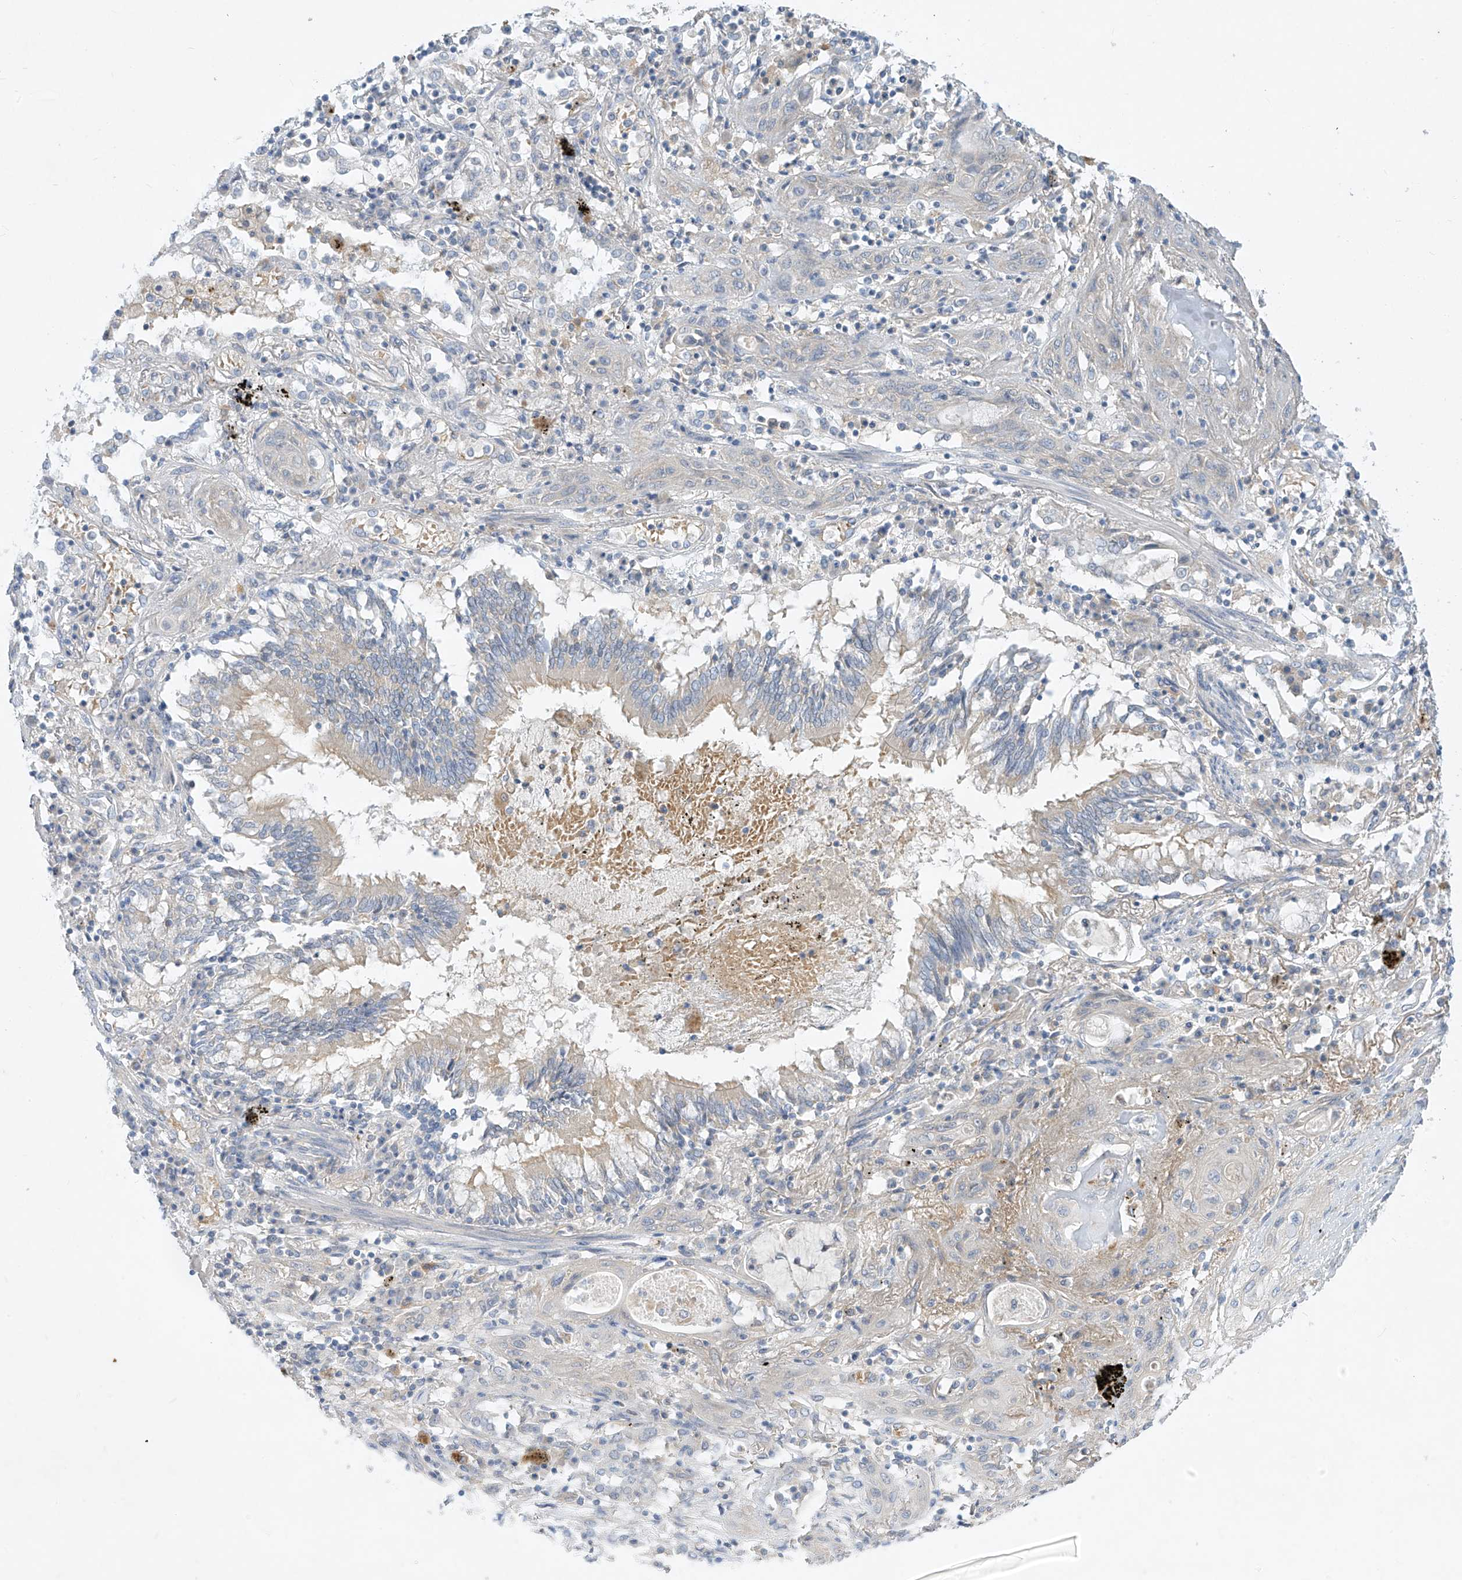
{"staining": {"intensity": "negative", "quantity": "none", "location": "none"}, "tissue": "lung cancer", "cell_type": "Tumor cells", "image_type": "cancer", "snomed": [{"axis": "morphology", "description": "Squamous cell carcinoma, NOS"}, {"axis": "topography", "description": "Lung"}], "caption": "Immunohistochemistry (IHC) photomicrograph of neoplastic tissue: lung cancer stained with DAB reveals no significant protein staining in tumor cells.", "gene": "DGKQ", "patient": {"sex": "female", "age": 47}}